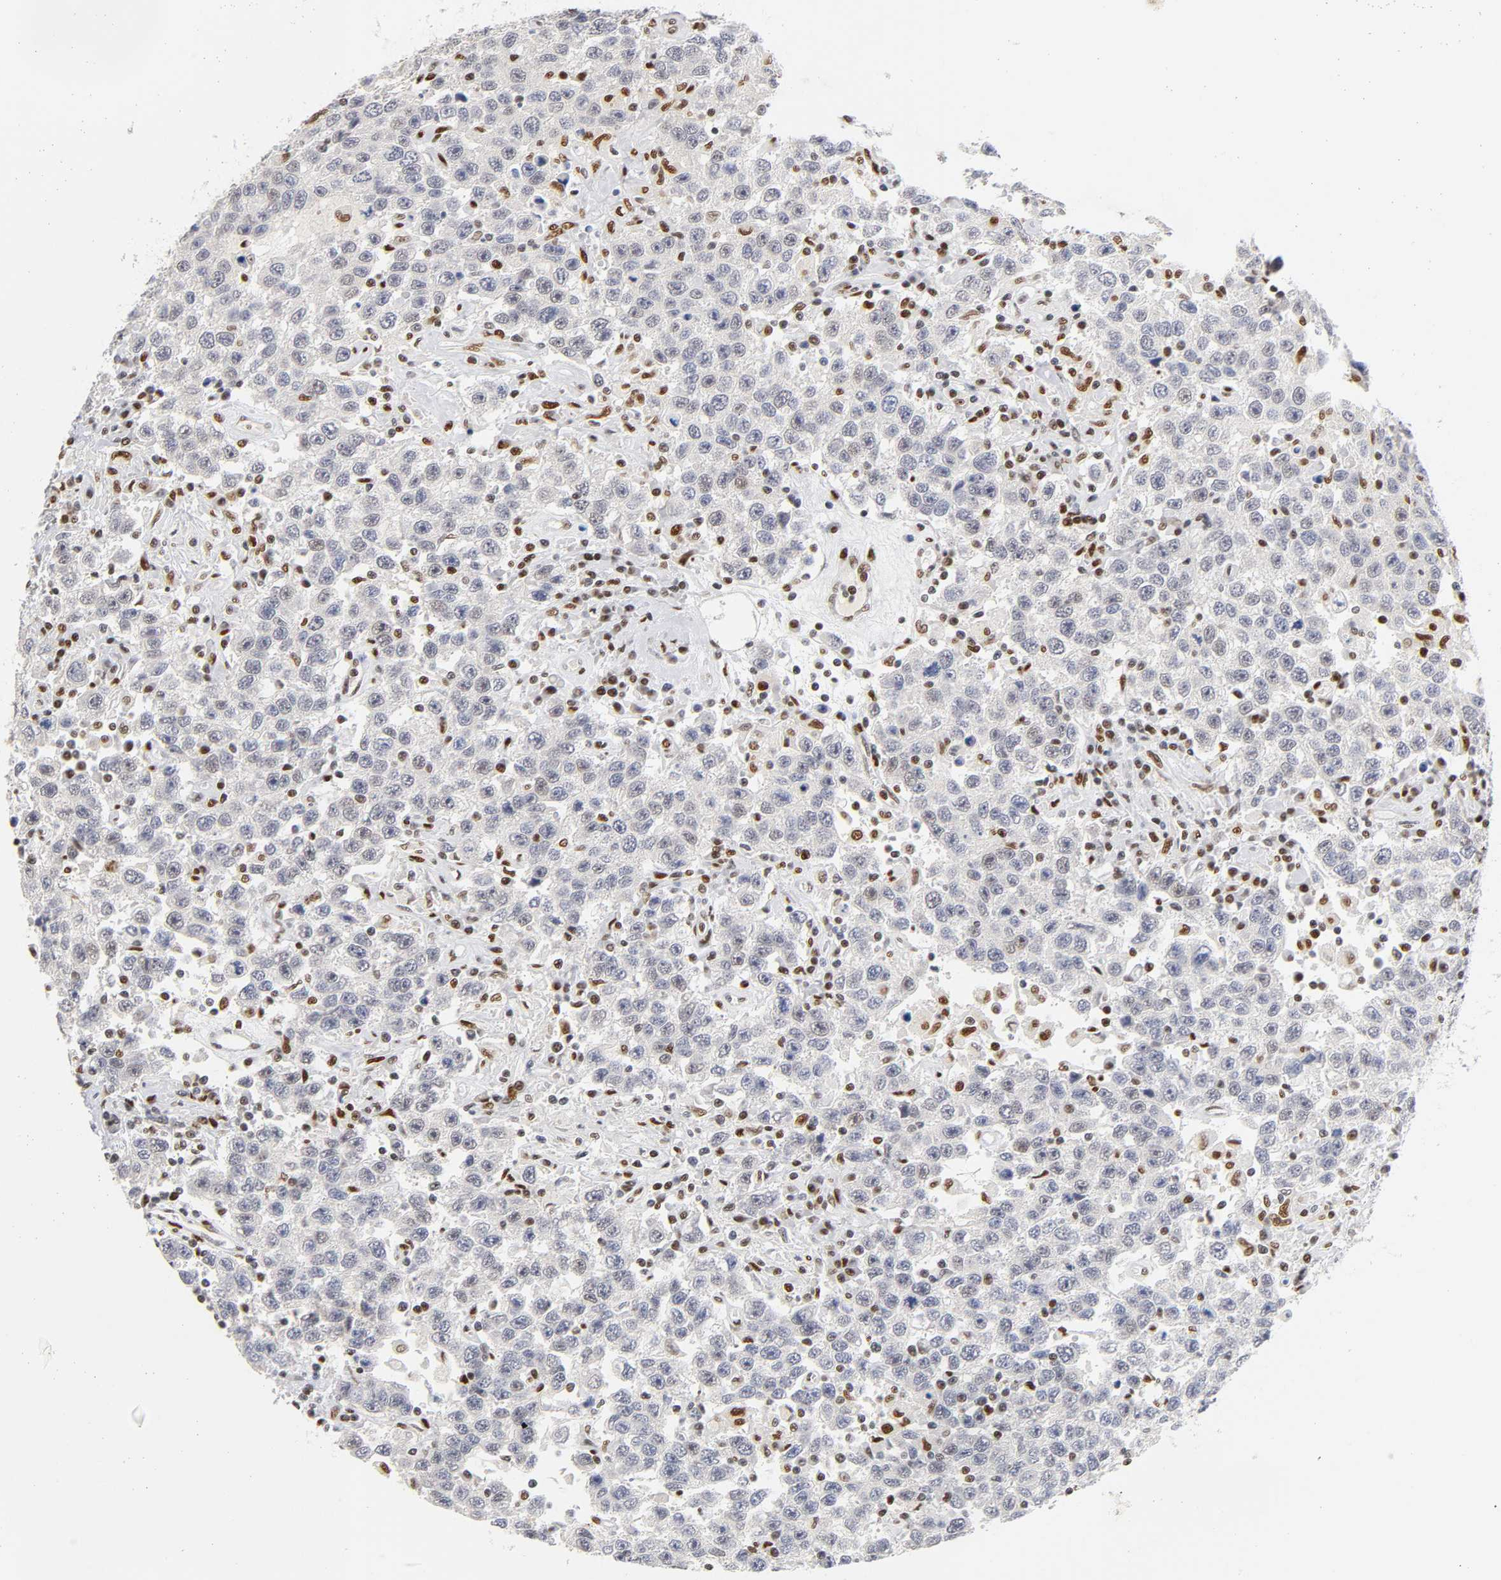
{"staining": {"intensity": "negative", "quantity": "none", "location": "none"}, "tissue": "testis cancer", "cell_type": "Tumor cells", "image_type": "cancer", "snomed": [{"axis": "morphology", "description": "Seminoma, NOS"}, {"axis": "topography", "description": "Testis"}], "caption": "An IHC image of testis seminoma is shown. There is no staining in tumor cells of testis seminoma. (IHC, brightfield microscopy, high magnification).", "gene": "NR3C1", "patient": {"sex": "male", "age": 41}}